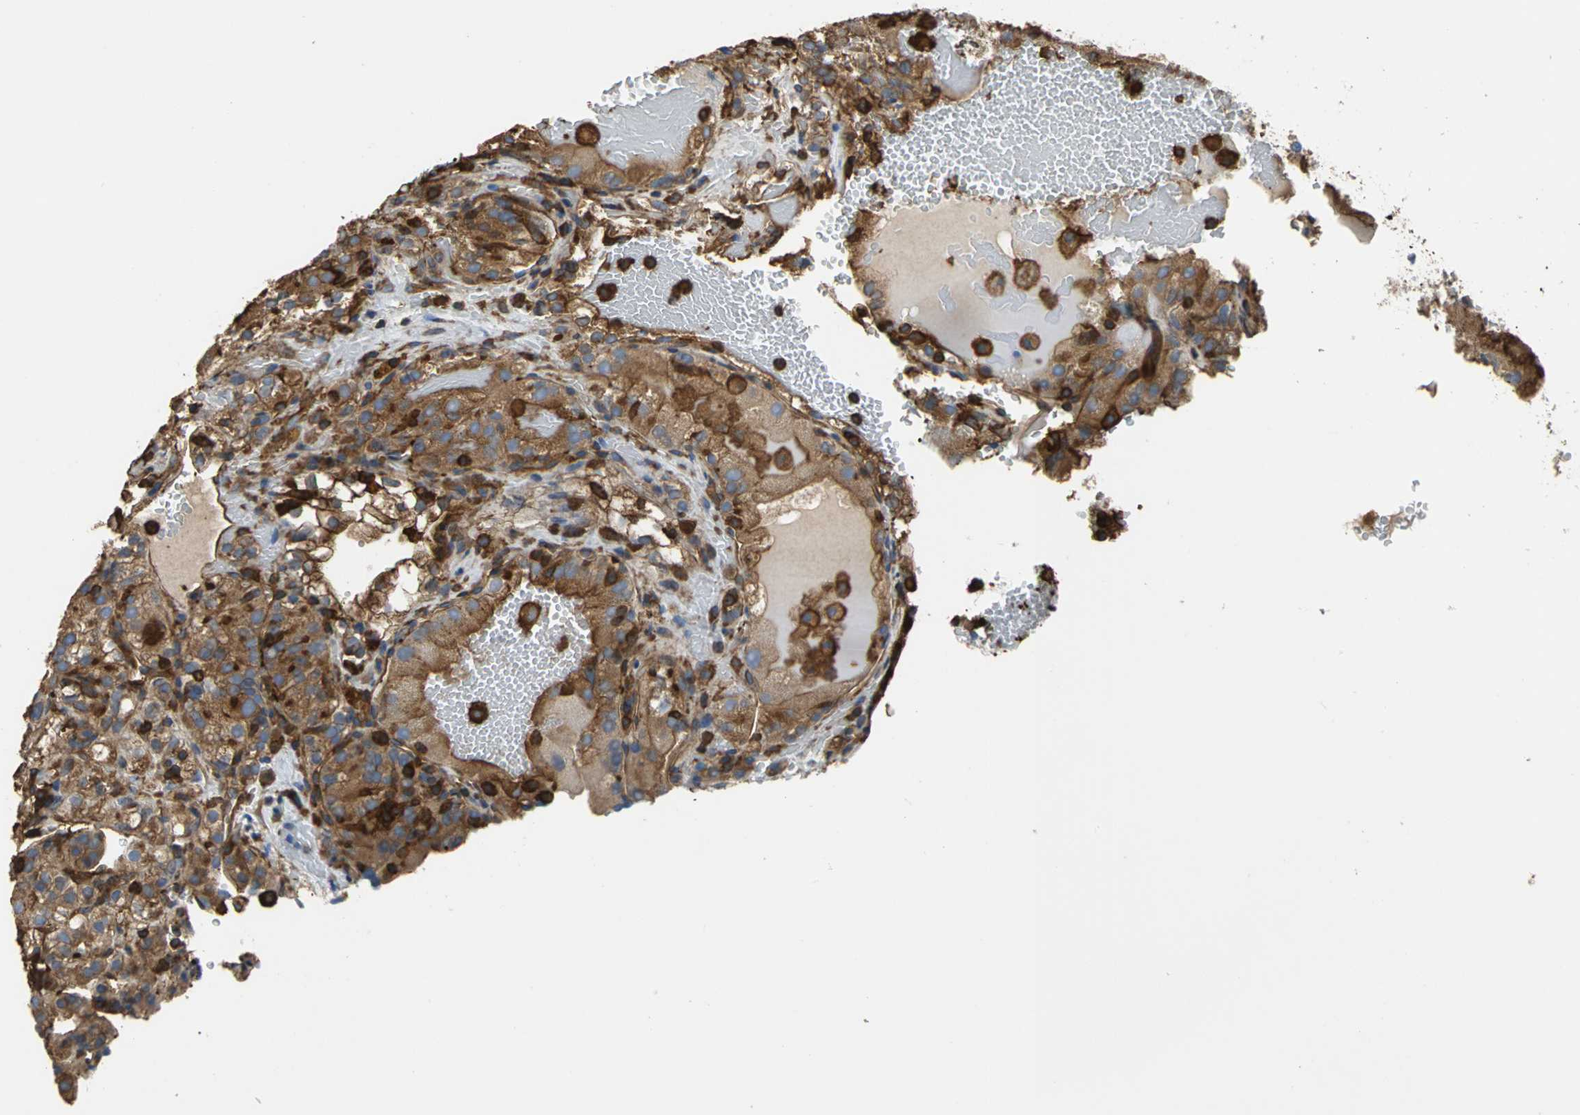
{"staining": {"intensity": "strong", "quantity": ">75%", "location": "cytoplasmic/membranous"}, "tissue": "renal cancer", "cell_type": "Tumor cells", "image_type": "cancer", "snomed": [{"axis": "morphology", "description": "Normal tissue, NOS"}, {"axis": "morphology", "description": "Adenocarcinoma, NOS"}, {"axis": "topography", "description": "Kidney"}], "caption": "Immunohistochemical staining of human renal cancer (adenocarcinoma) reveals strong cytoplasmic/membranous protein expression in approximately >75% of tumor cells.", "gene": "TLN1", "patient": {"sex": "male", "age": 61}}